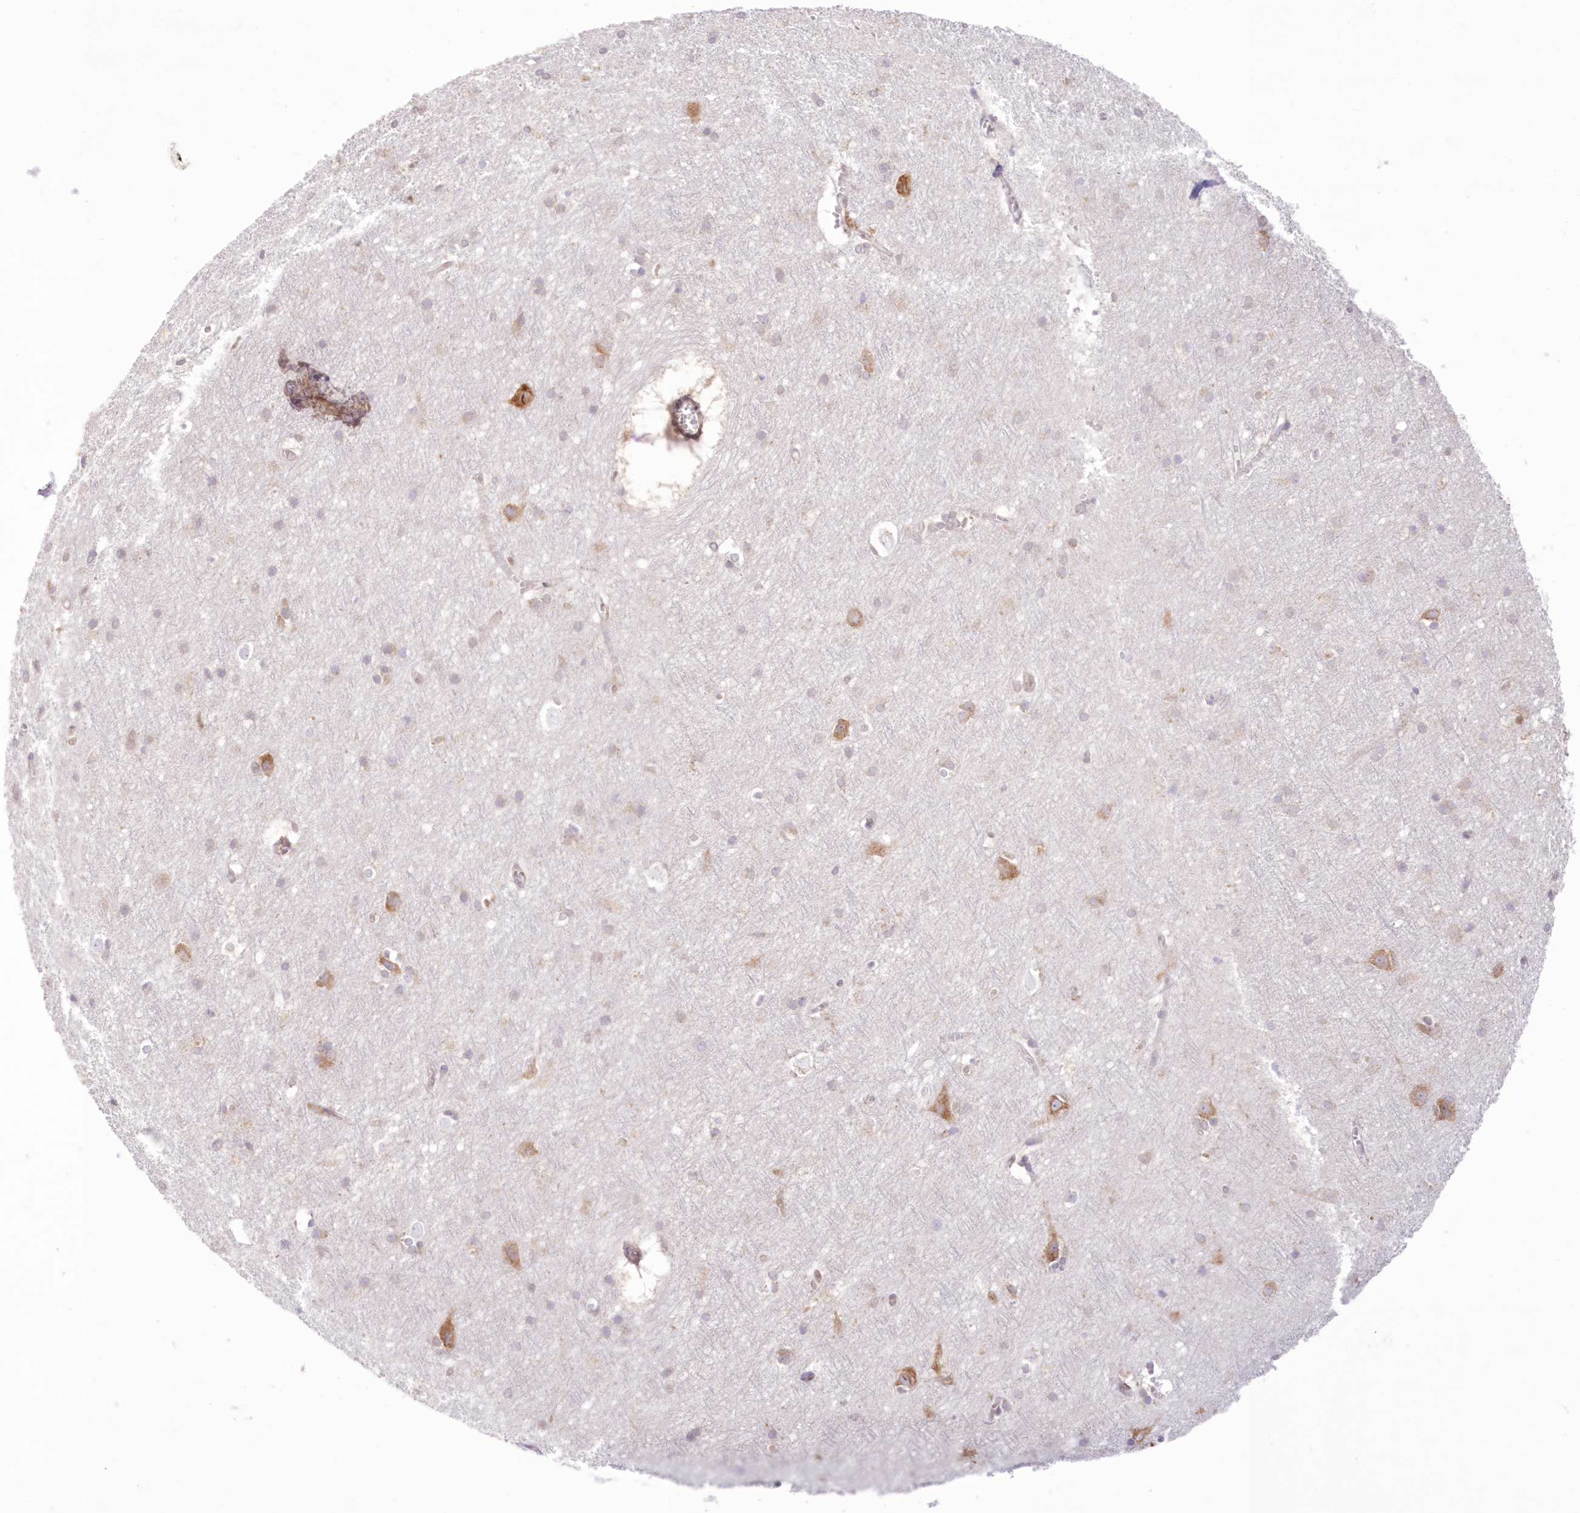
{"staining": {"intensity": "negative", "quantity": "none", "location": "none"}, "tissue": "cerebral cortex", "cell_type": "Endothelial cells", "image_type": "normal", "snomed": [{"axis": "morphology", "description": "Normal tissue, NOS"}, {"axis": "topography", "description": "Cerebral cortex"}], "caption": "Endothelial cells show no significant staining in unremarkable cerebral cortex. (Immunohistochemistry (ihc), brightfield microscopy, high magnification).", "gene": "RNPEP", "patient": {"sex": "male", "age": 54}}